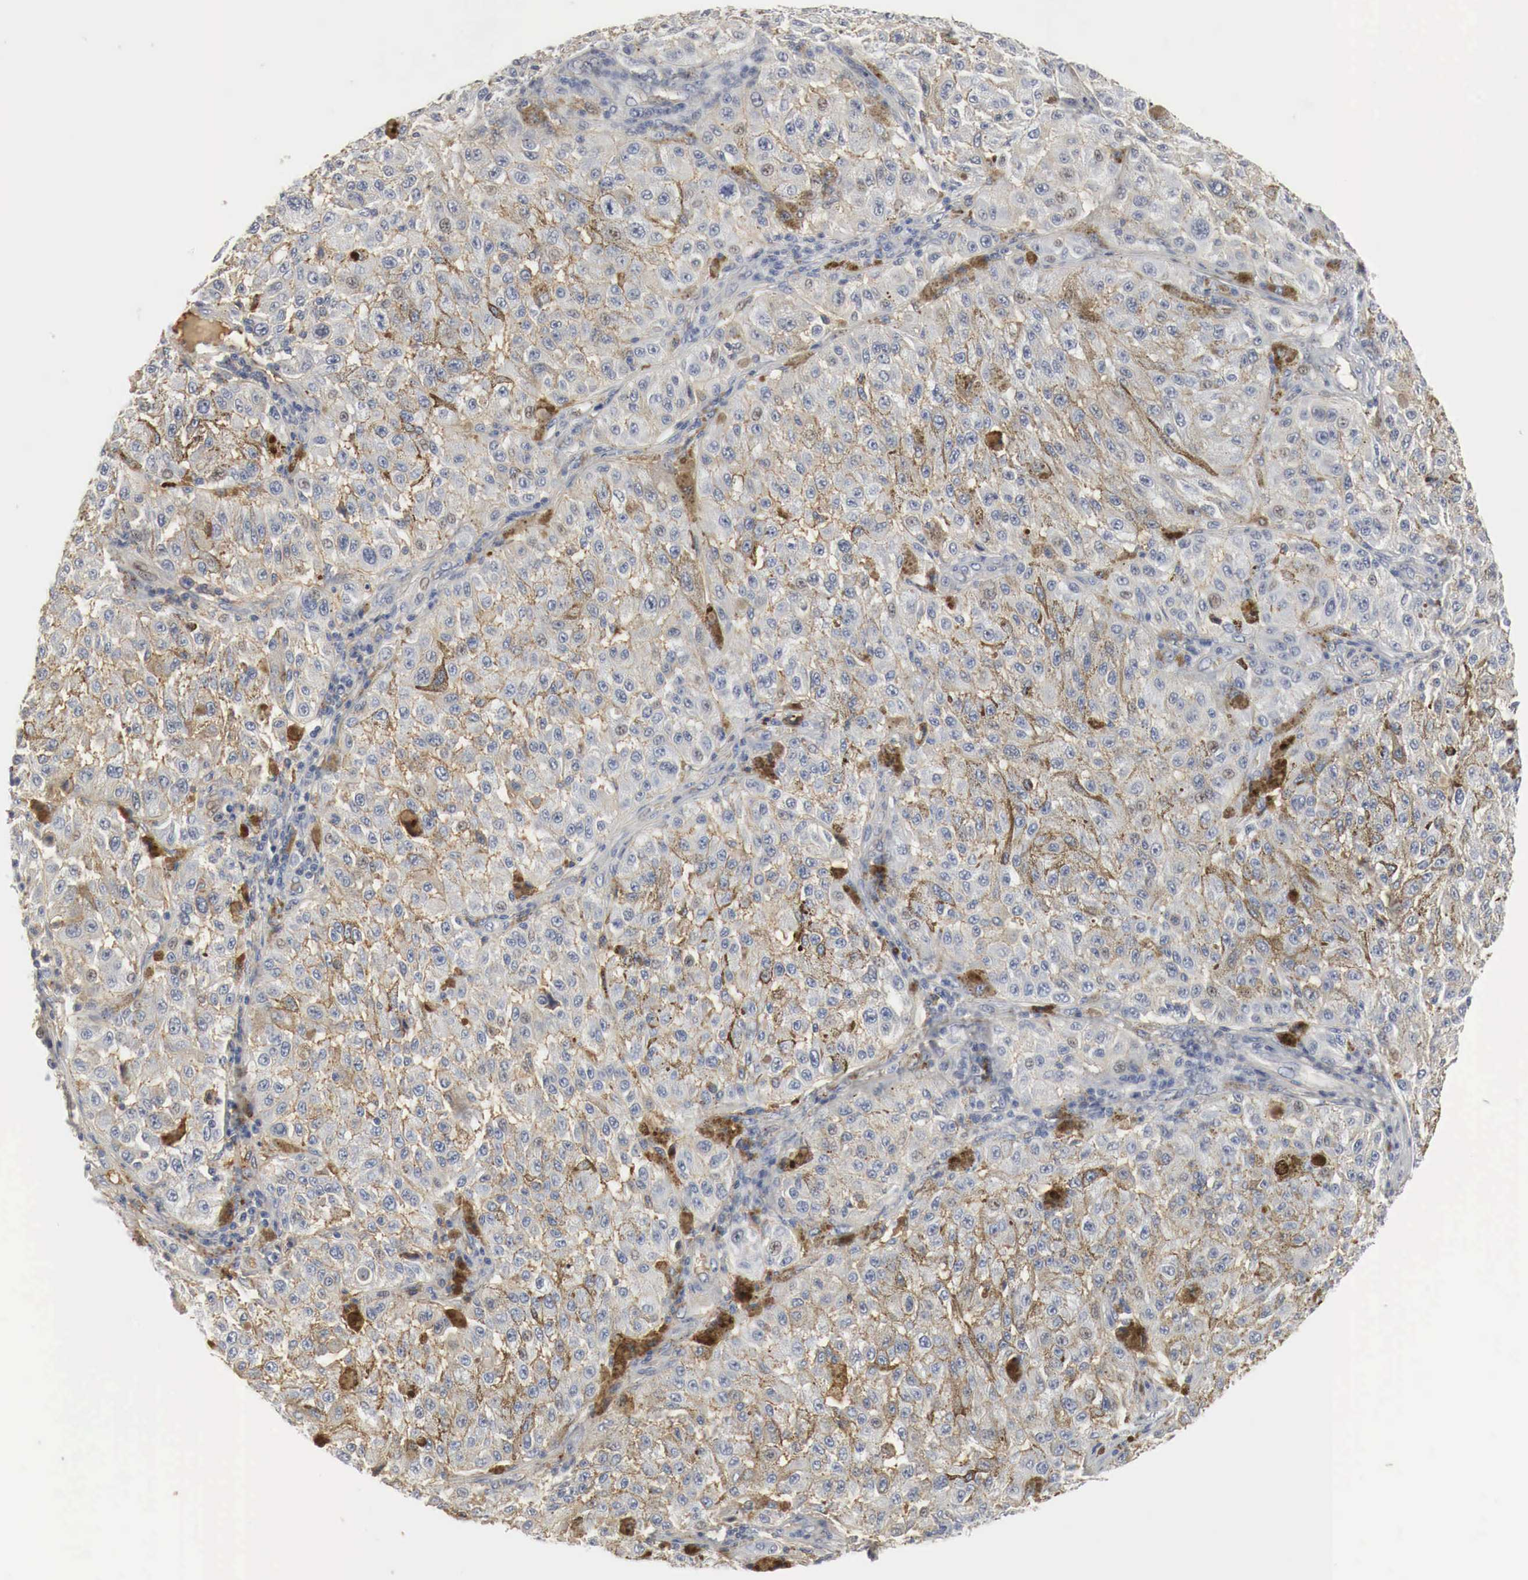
{"staining": {"intensity": "weak", "quantity": "25%-75%", "location": "cytoplasmic/membranous"}, "tissue": "melanoma", "cell_type": "Tumor cells", "image_type": "cancer", "snomed": [{"axis": "morphology", "description": "Malignant melanoma, NOS"}, {"axis": "topography", "description": "Skin"}], "caption": "This photomicrograph exhibits IHC staining of malignant melanoma, with low weak cytoplasmic/membranous positivity in approximately 25%-75% of tumor cells.", "gene": "IGLC3", "patient": {"sex": "female", "age": 64}}